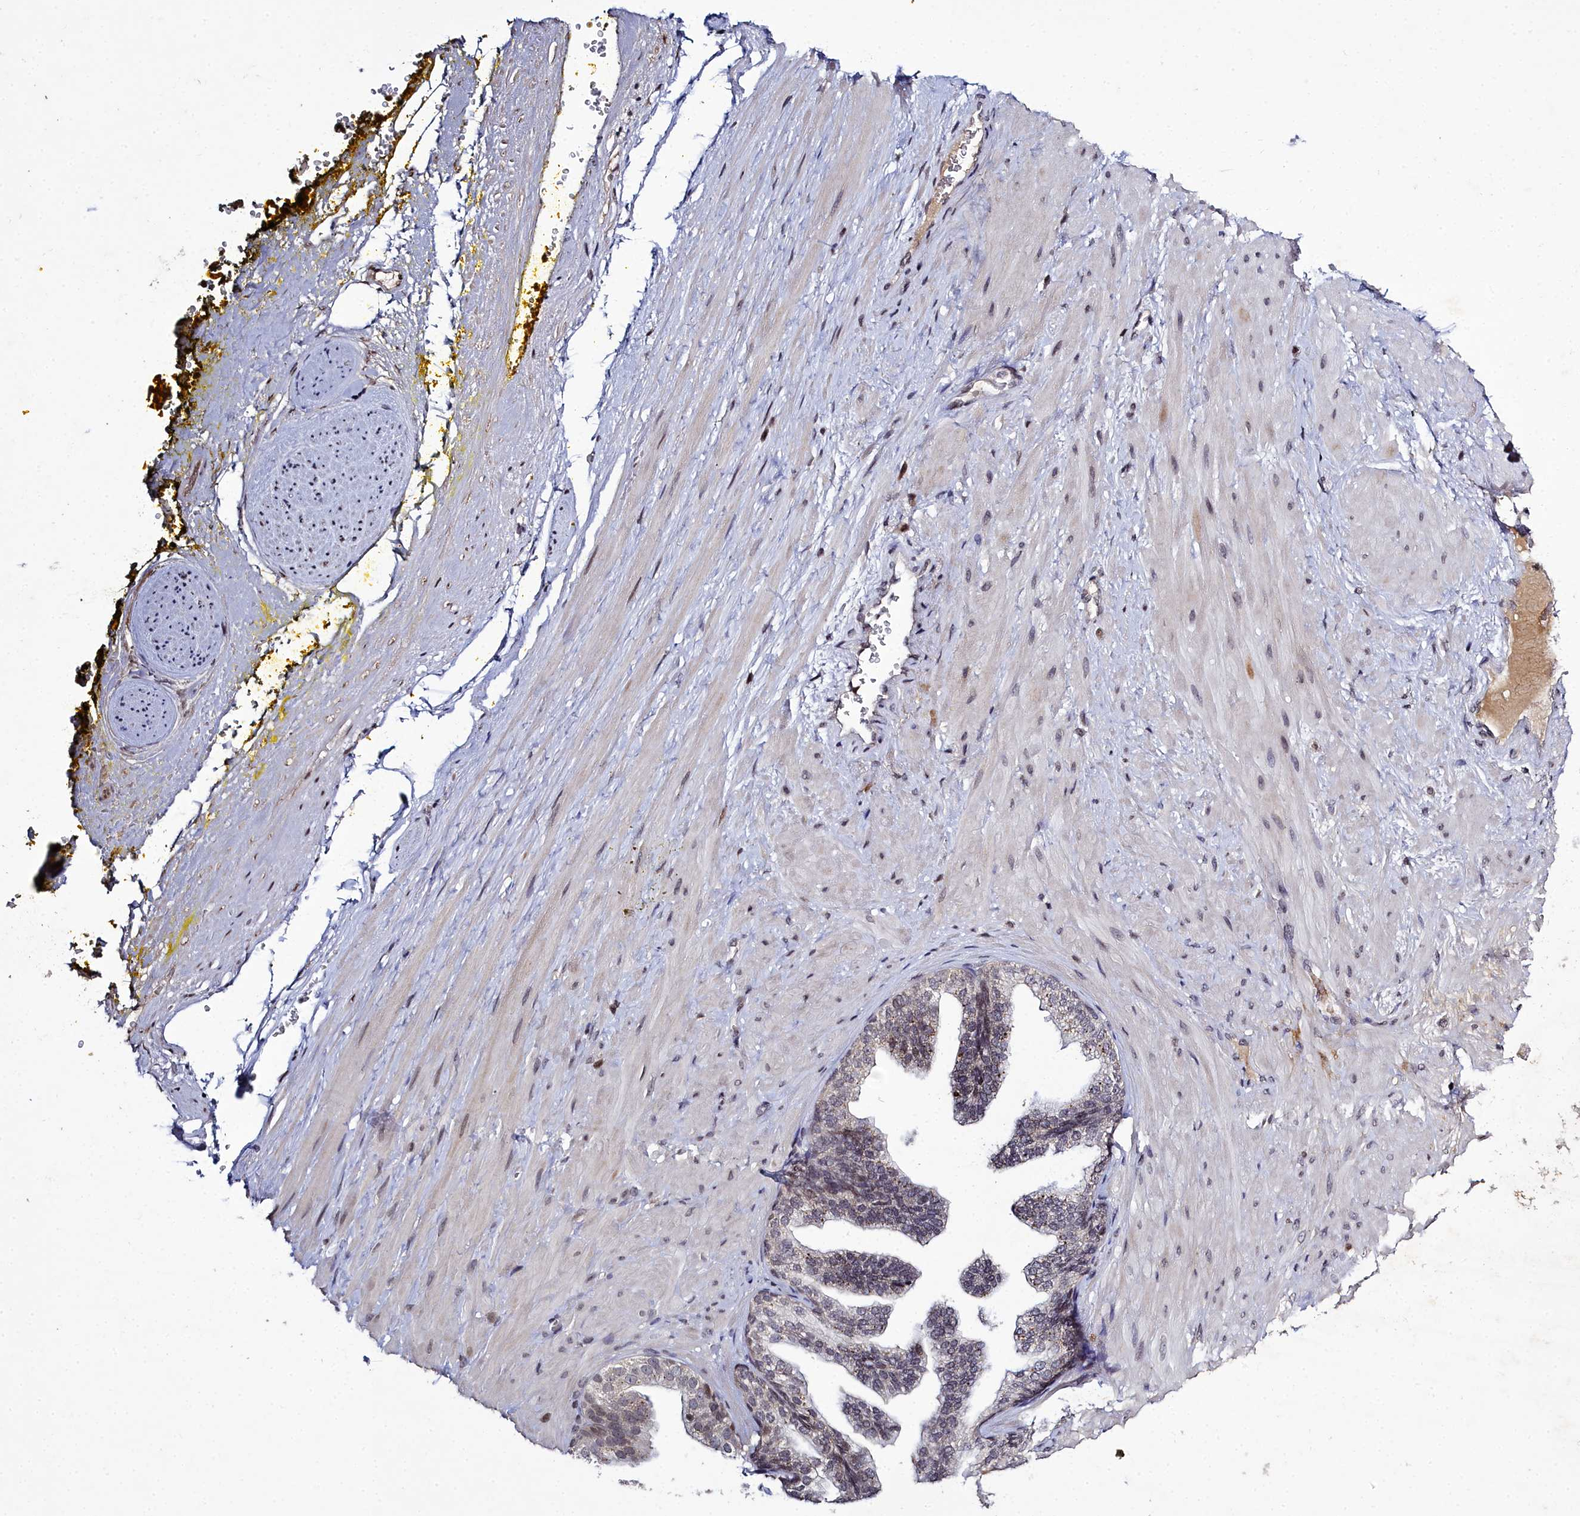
{"staining": {"intensity": "negative", "quantity": "none", "location": "none"}, "tissue": "adipose tissue", "cell_type": "Adipocytes", "image_type": "normal", "snomed": [{"axis": "morphology", "description": "Normal tissue, NOS"}, {"axis": "morphology", "description": "Adenocarcinoma, Low grade"}, {"axis": "topography", "description": "Prostate"}, {"axis": "topography", "description": "Peripheral nerve tissue"}], "caption": "An IHC micrograph of unremarkable adipose tissue is shown. There is no staining in adipocytes of adipose tissue. (DAB (3,3'-diaminobenzidine) immunohistochemistry, high magnification).", "gene": "FZD4", "patient": {"sex": "male", "age": 63}}